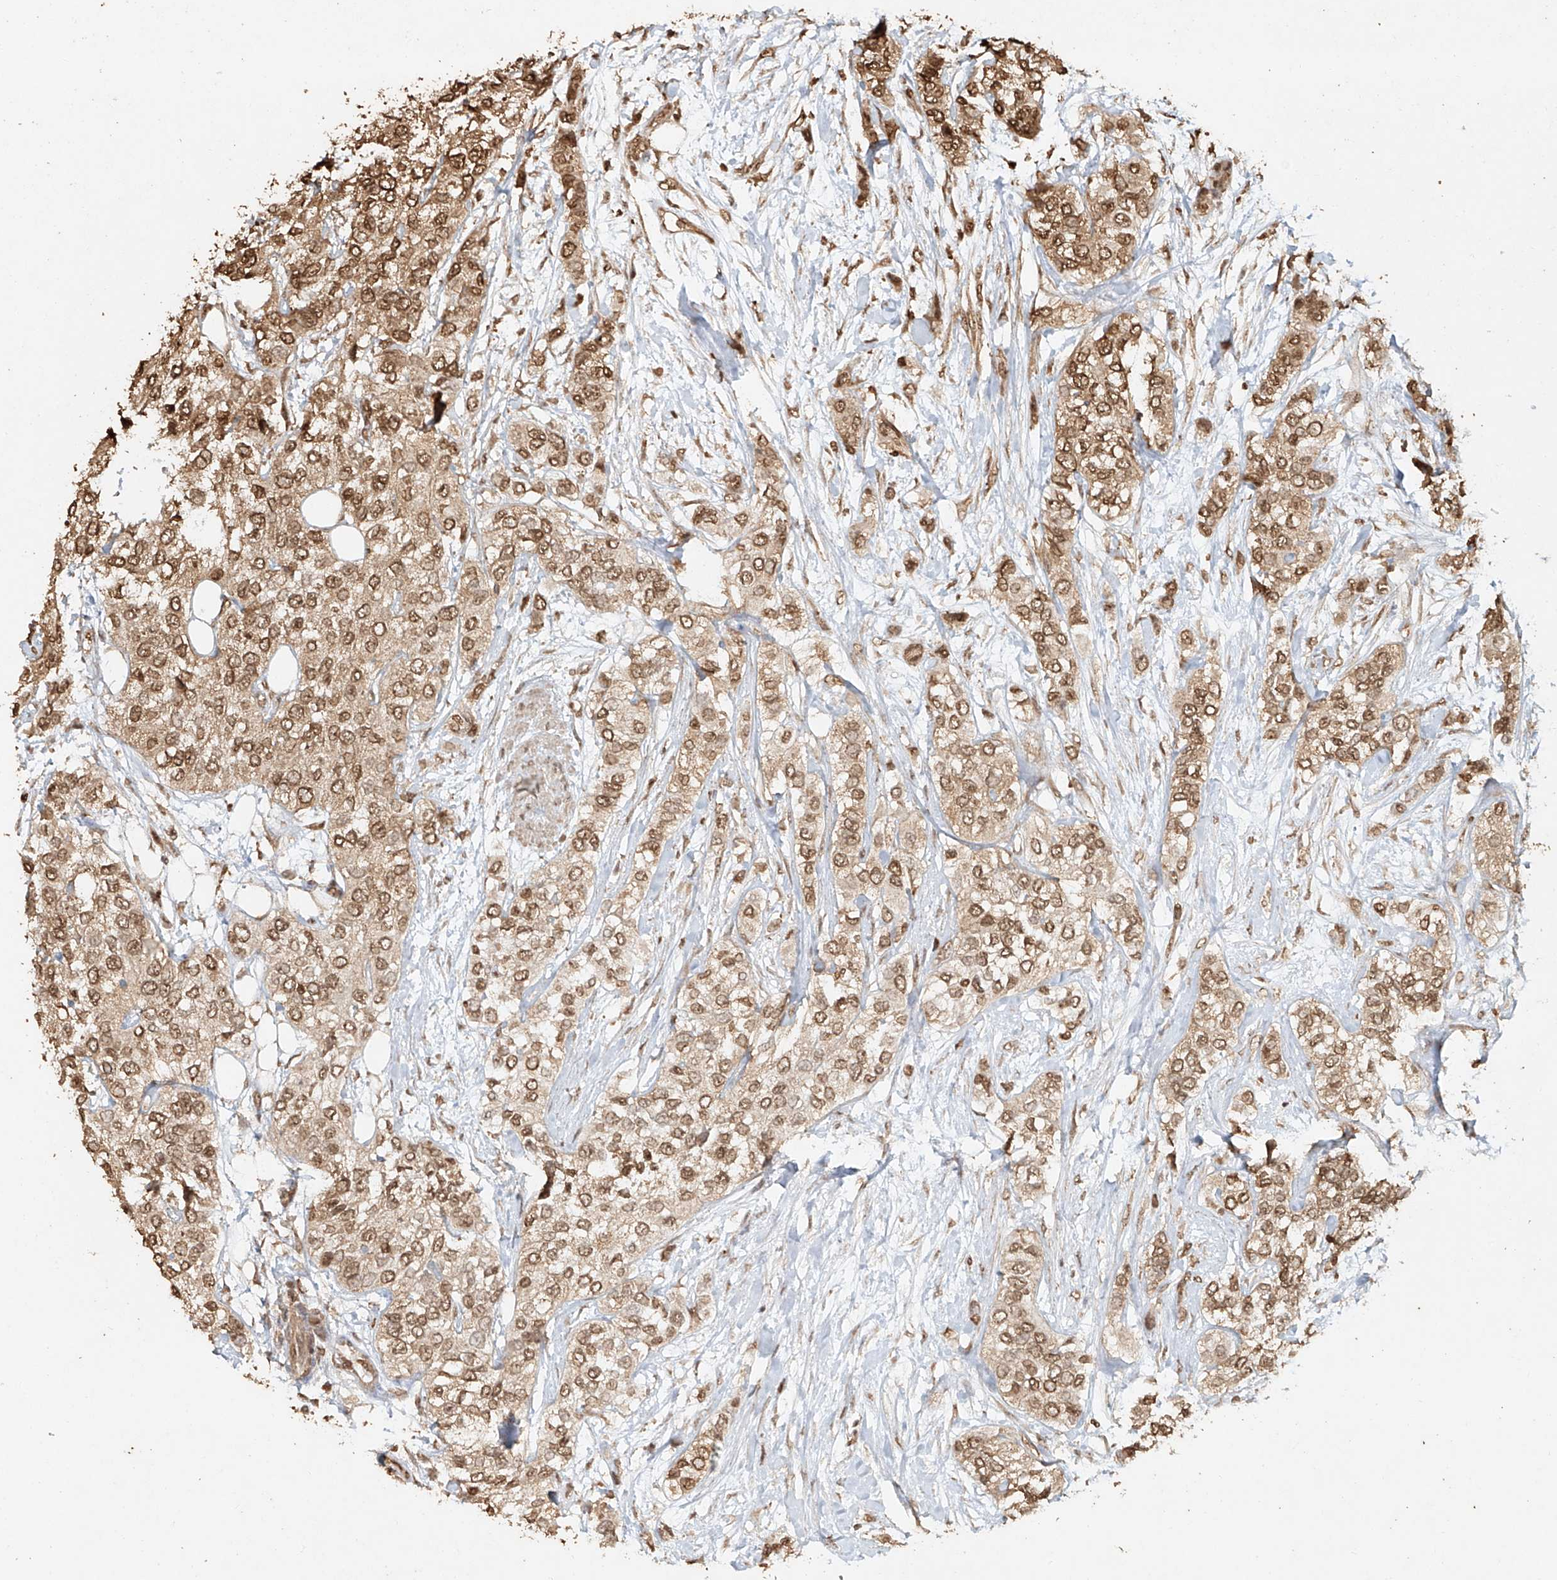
{"staining": {"intensity": "moderate", "quantity": ">75%", "location": "nuclear"}, "tissue": "urothelial cancer", "cell_type": "Tumor cells", "image_type": "cancer", "snomed": [{"axis": "morphology", "description": "Urothelial carcinoma, High grade"}, {"axis": "topography", "description": "Urinary bladder"}], "caption": "IHC staining of high-grade urothelial carcinoma, which displays medium levels of moderate nuclear expression in approximately >75% of tumor cells indicating moderate nuclear protein expression. The staining was performed using DAB (brown) for protein detection and nuclei were counterstained in hematoxylin (blue).", "gene": "TIGAR", "patient": {"sex": "female", "age": 56}}